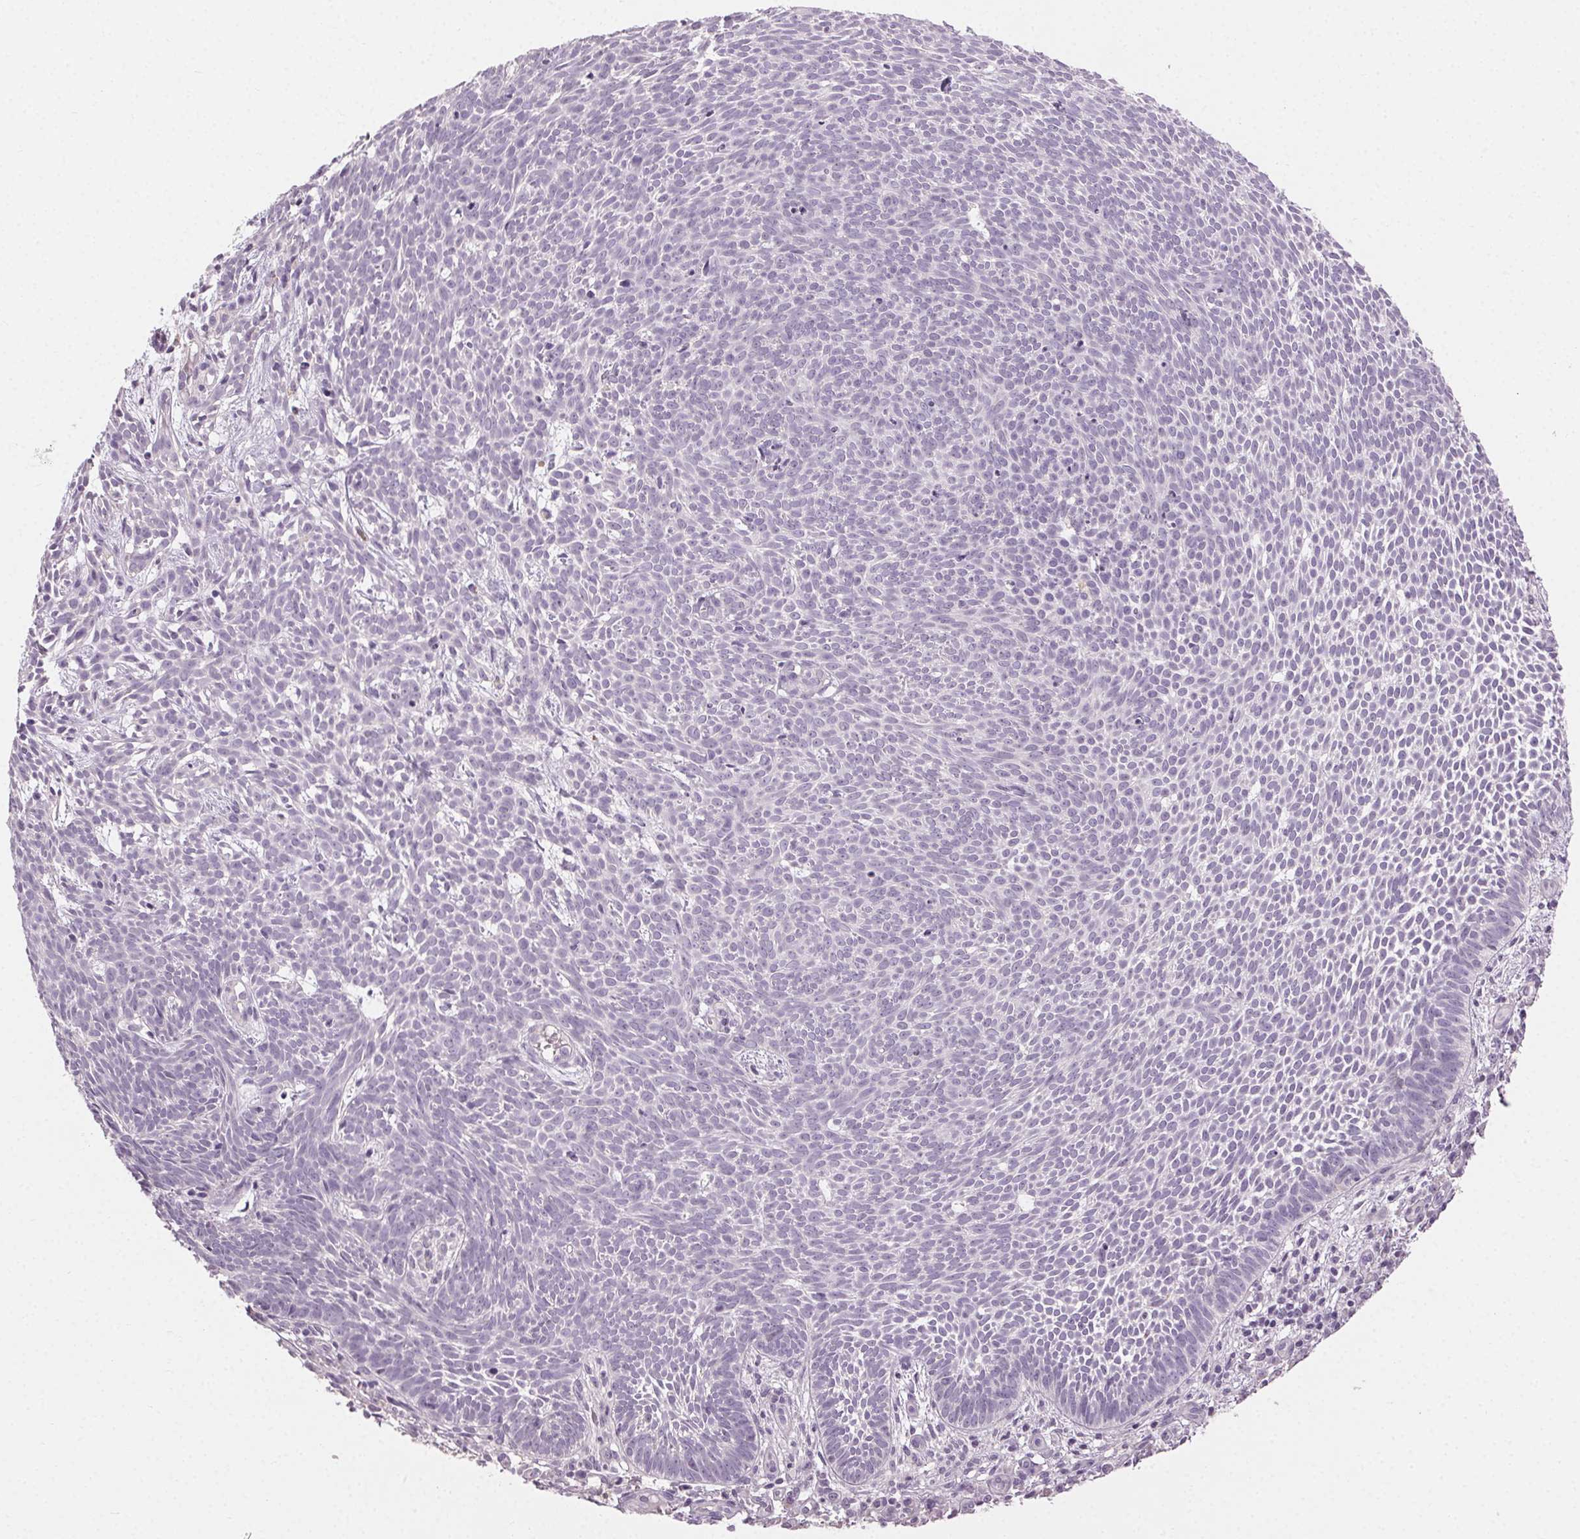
{"staining": {"intensity": "negative", "quantity": "none", "location": "none"}, "tissue": "skin cancer", "cell_type": "Tumor cells", "image_type": "cancer", "snomed": [{"axis": "morphology", "description": "Basal cell carcinoma"}, {"axis": "topography", "description": "Skin"}], "caption": "This is an IHC histopathology image of skin basal cell carcinoma. There is no staining in tumor cells.", "gene": "CLTRN", "patient": {"sex": "male", "age": 59}}